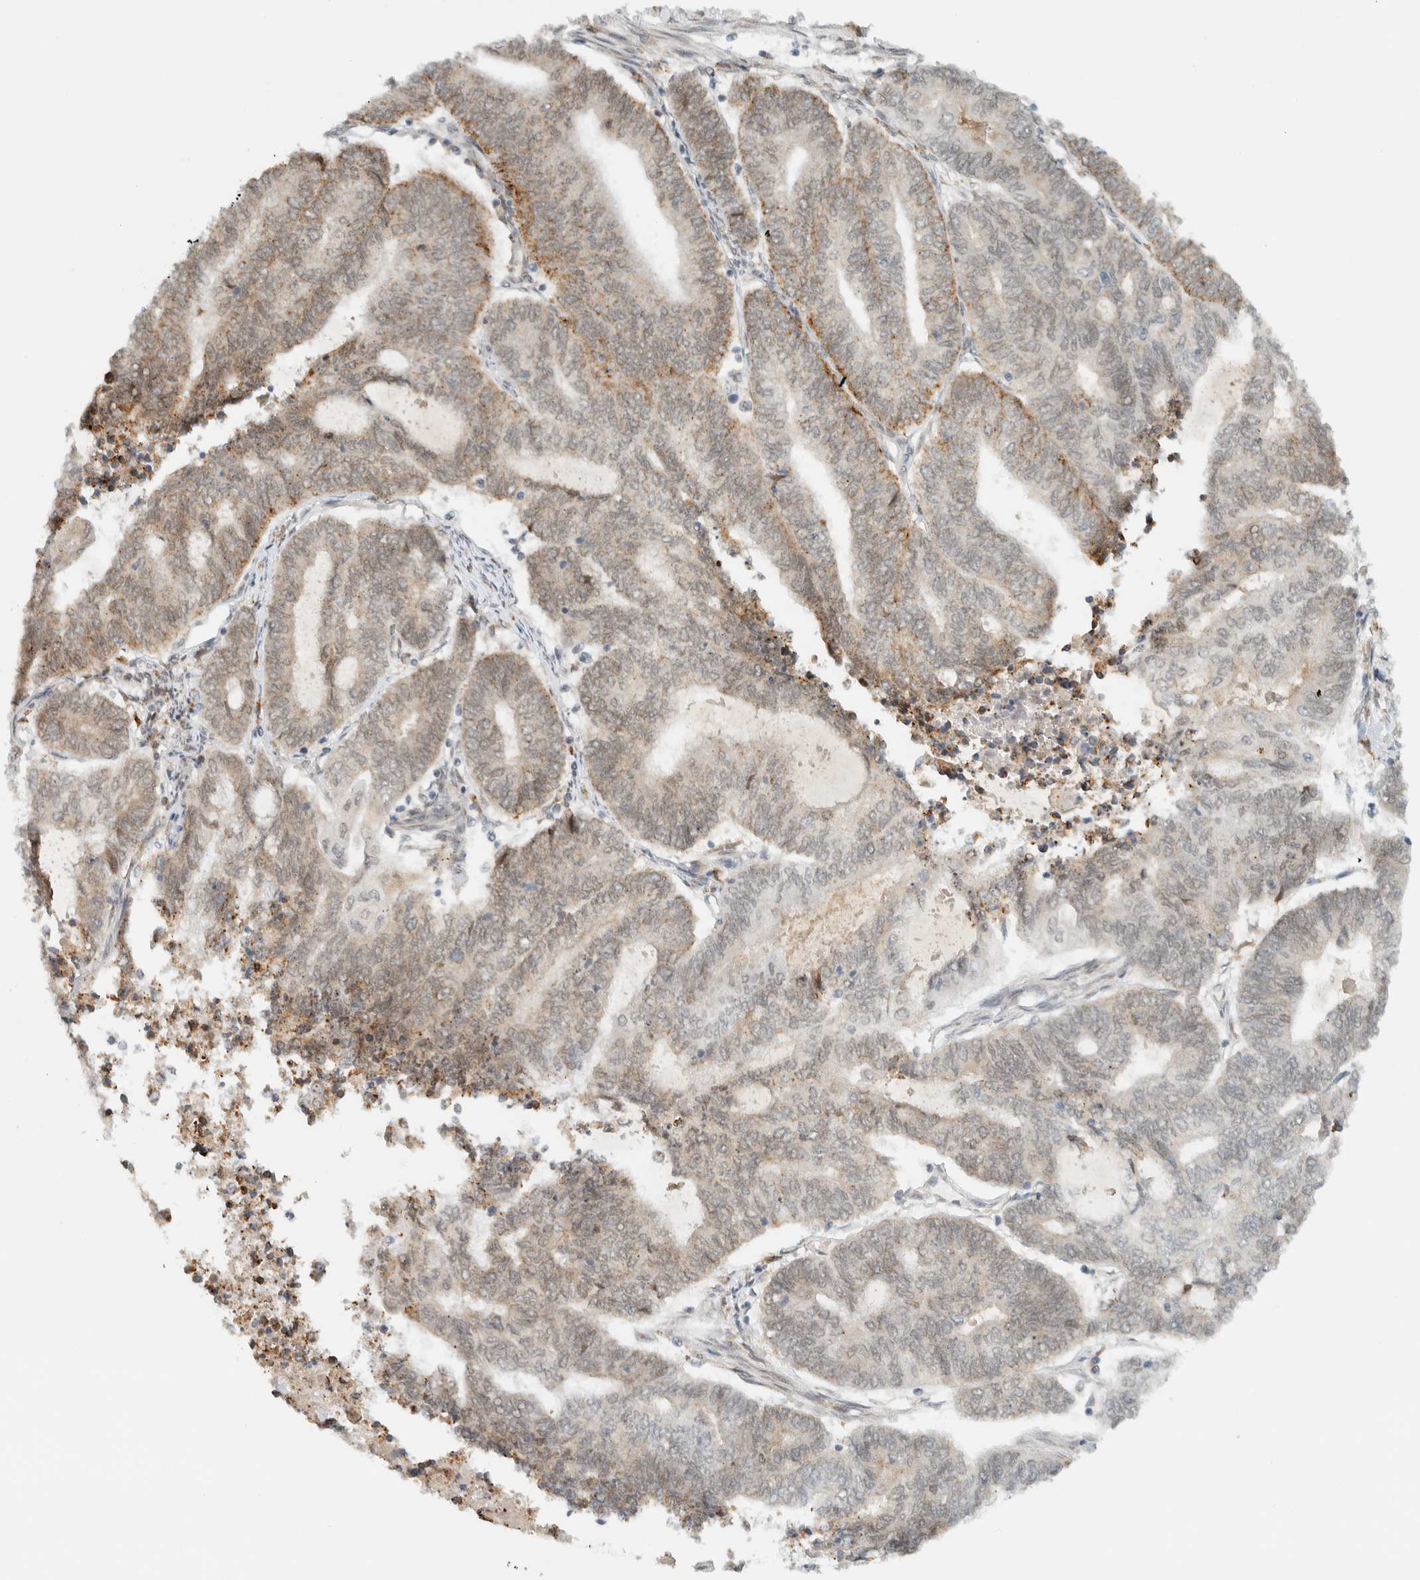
{"staining": {"intensity": "weak", "quantity": "25%-75%", "location": "cytoplasmic/membranous"}, "tissue": "endometrial cancer", "cell_type": "Tumor cells", "image_type": "cancer", "snomed": [{"axis": "morphology", "description": "Adenocarcinoma, NOS"}, {"axis": "topography", "description": "Uterus"}, {"axis": "topography", "description": "Endometrium"}], "caption": "Immunohistochemical staining of human endometrial cancer reveals weak cytoplasmic/membranous protein staining in about 25%-75% of tumor cells.", "gene": "ITPRID1", "patient": {"sex": "female", "age": 70}}